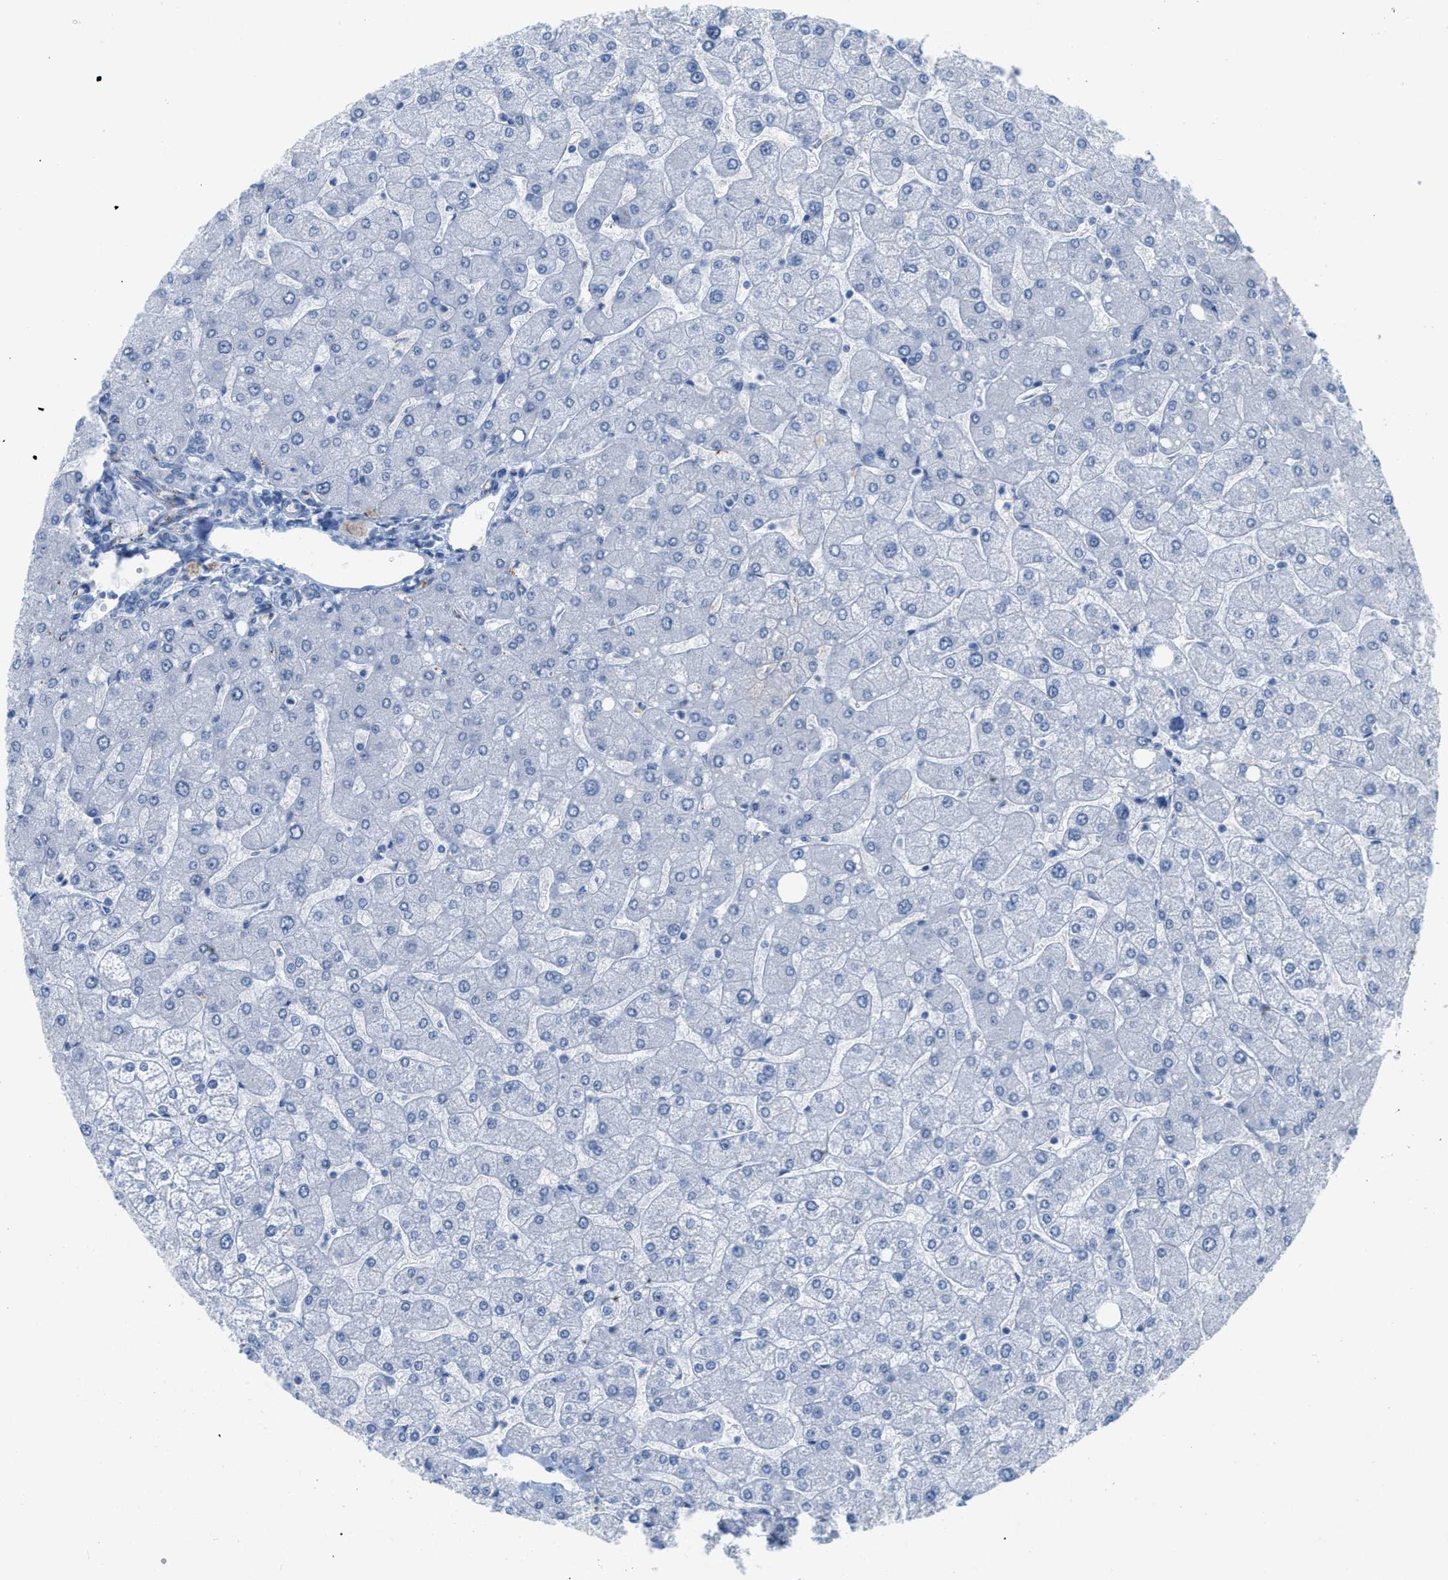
{"staining": {"intensity": "negative", "quantity": "none", "location": "none"}, "tissue": "liver", "cell_type": "Cholangiocytes", "image_type": "normal", "snomed": [{"axis": "morphology", "description": "Normal tissue, NOS"}, {"axis": "topography", "description": "Liver"}], "caption": "Human liver stained for a protein using immunohistochemistry (IHC) reveals no expression in cholangiocytes.", "gene": "HLTF", "patient": {"sex": "male", "age": 55}}